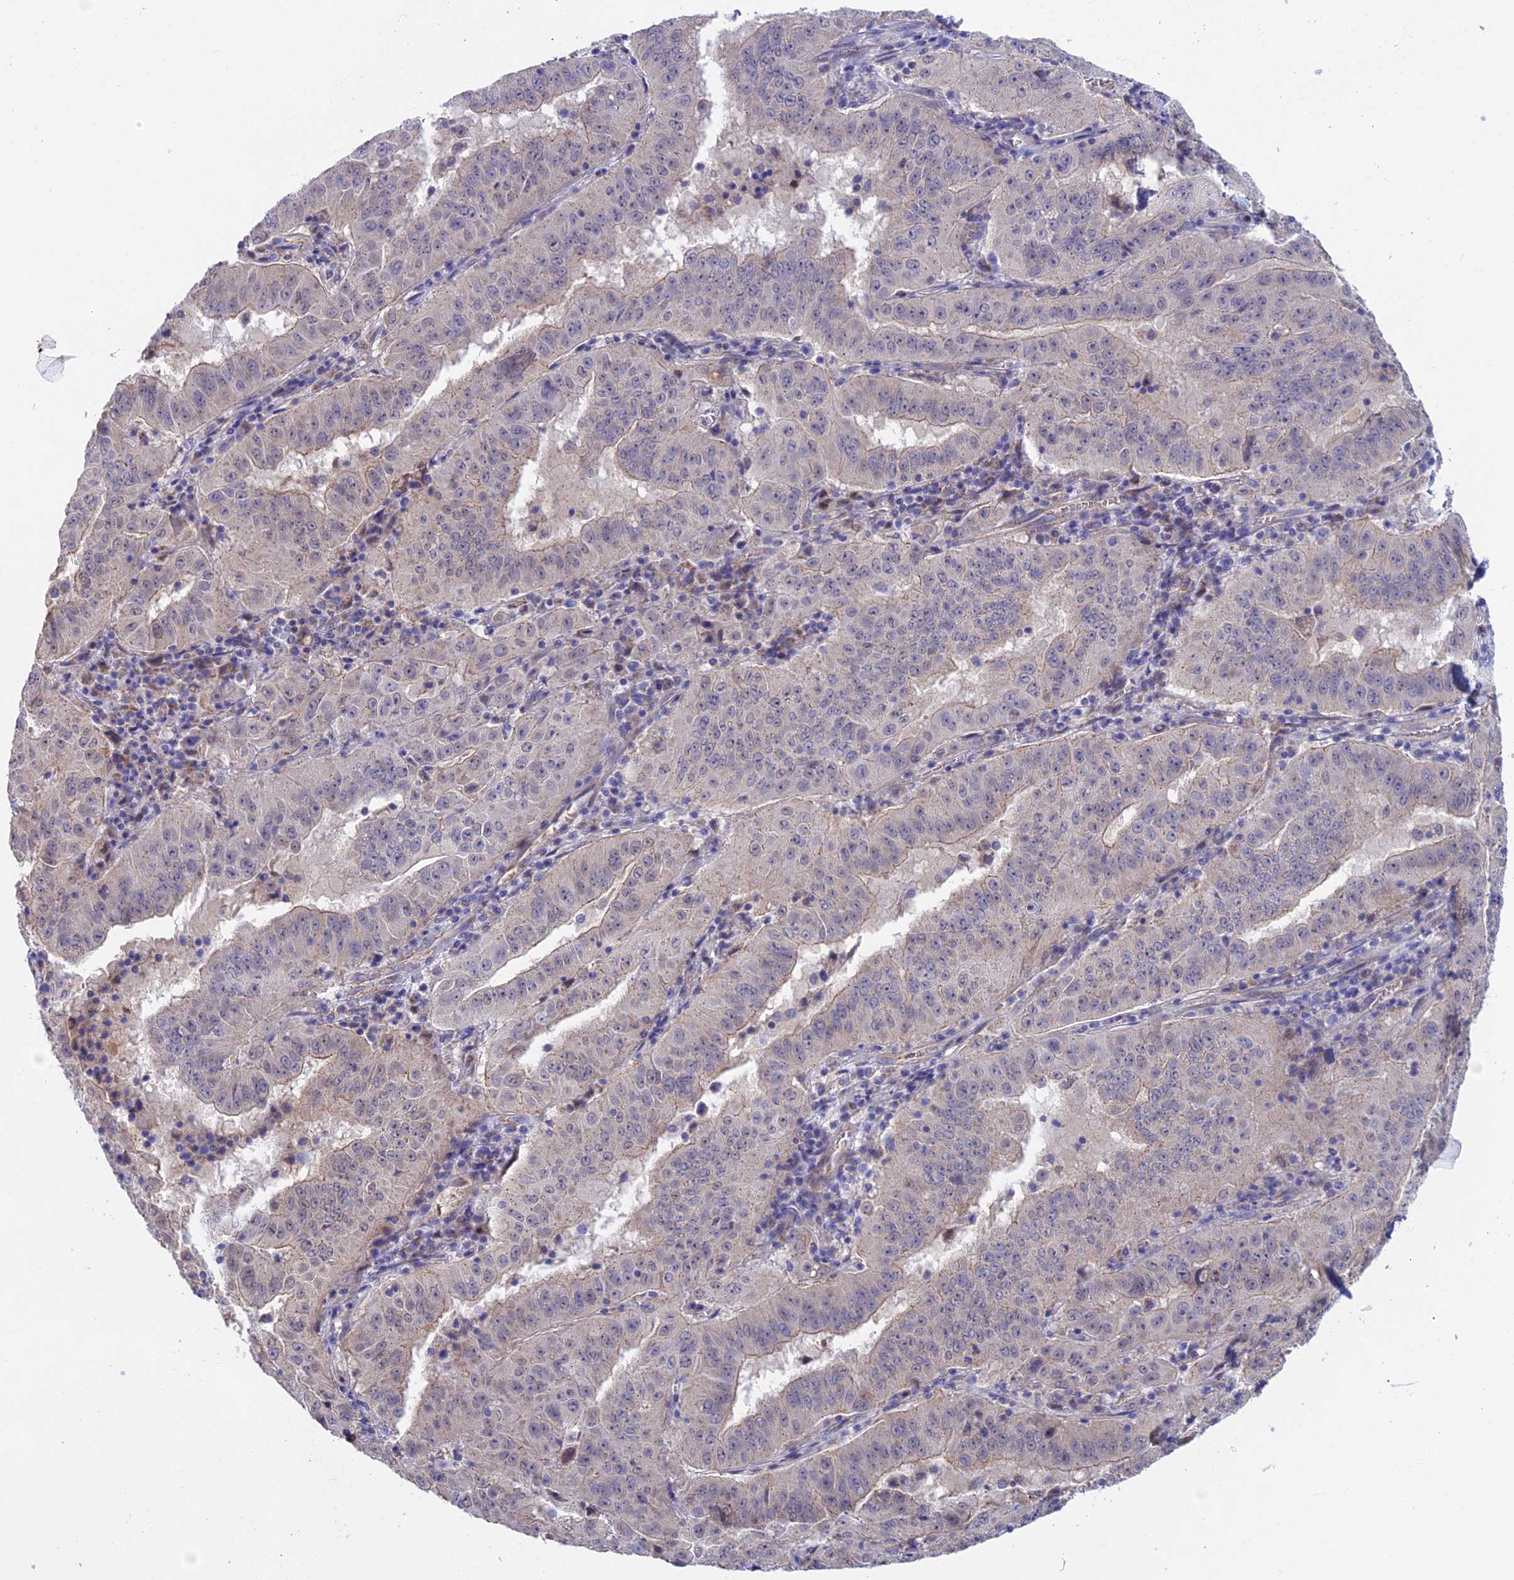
{"staining": {"intensity": "weak", "quantity": "<25%", "location": "cytoplasmic/membranous"}, "tissue": "pancreatic cancer", "cell_type": "Tumor cells", "image_type": "cancer", "snomed": [{"axis": "morphology", "description": "Adenocarcinoma, NOS"}, {"axis": "topography", "description": "Pancreas"}], "caption": "IHC photomicrograph of human pancreatic adenocarcinoma stained for a protein (brown), which demonstrates no expression in tumor cells. The staining is performed using DAB brown chromogen with nuclei counter-stained in using hematoxylin.", "gene": "ETFDH", "patient": {"sex": "male", "age": 63}}